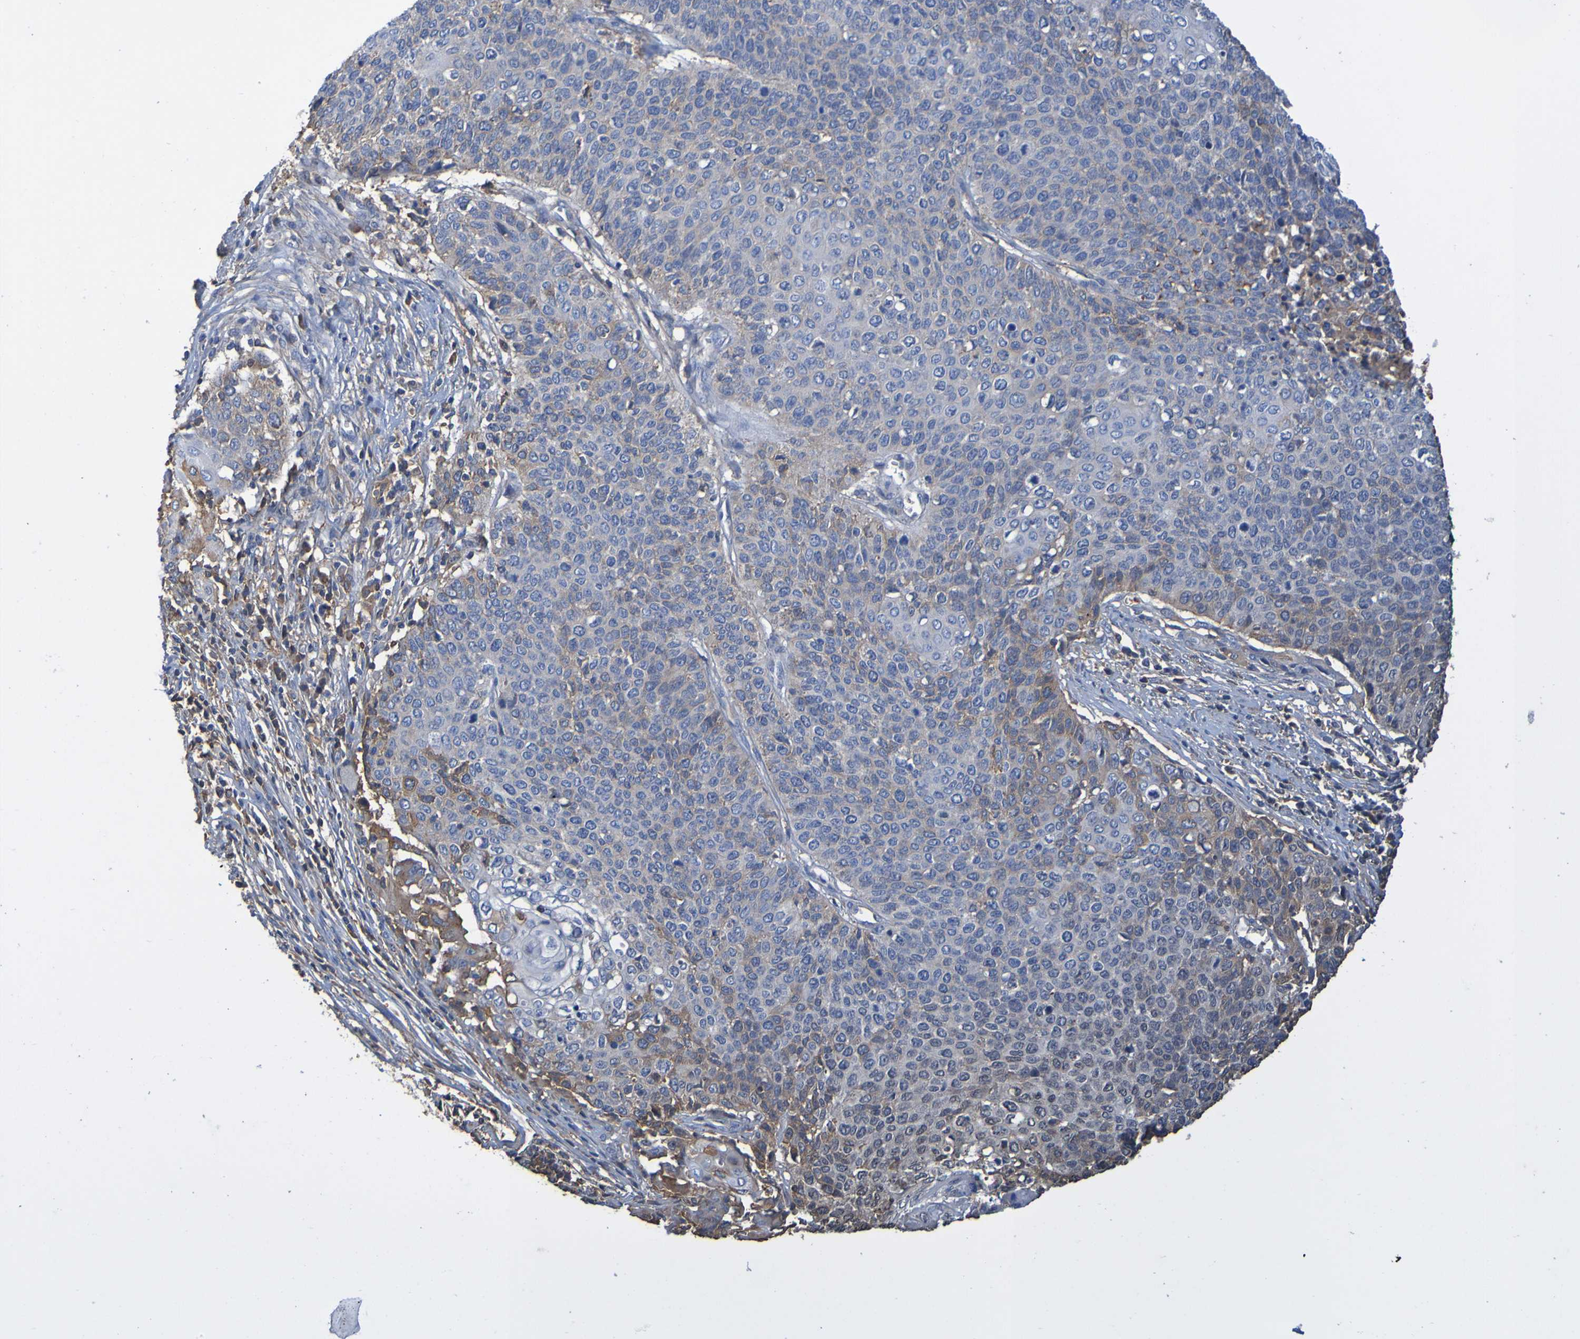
{"staining": {"intensity": "moderate", "quantity": "<25%", "location": "cytoplasmic/membranous"}, "tissue": "cervical cancer", "cell_type": "Tumor cells", "image_type": "cancer", "snomed": [{"axis": "morphology", "description": "Squamous cell carcinoma, NOS"}, {"axis": "topography", "description": "Cervix"}], "caption": "This micrograph reveals immunohistochemistry staining of human cervical cancer (squamous cell carcinoma), with low moderate cytoplasmic/membranous expression in about <25% of tumor cells.", "gene": "GAB3", "patient": {"sex": "female", "age": 39}}